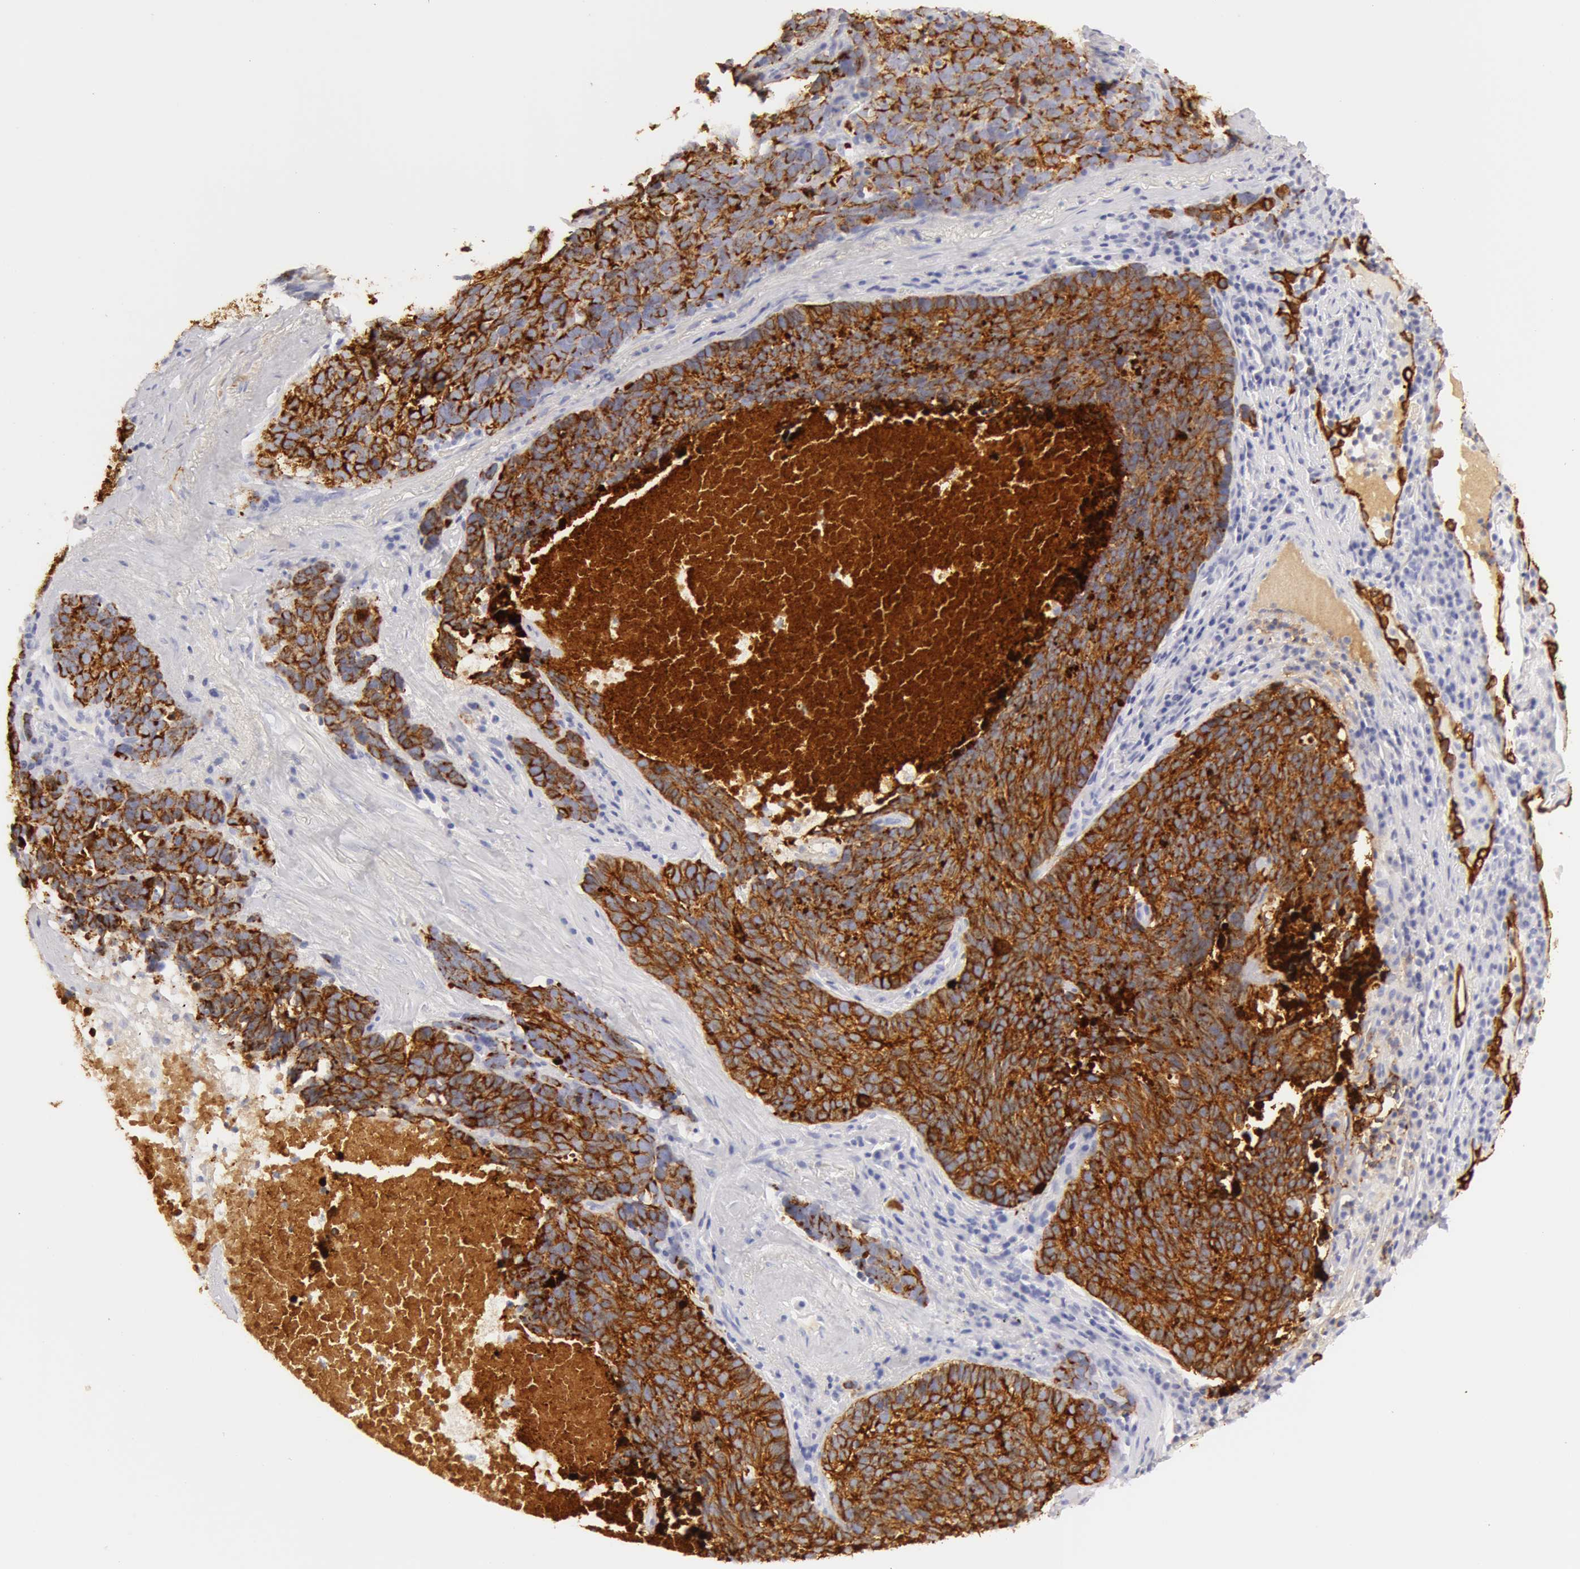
{"staining": {"intensity": "strong", "quantity": ">75%", "location": "cytoplasmic/membranous"}, "tissue": "lung cancer", "cell_type": "Tumor cells", "image_type": "cancer", "snomed": [{"axis": "morphology", "description": "Neoplasm, malignant, NOS"}, {"axis": "topography", "description": "Lung"}], "caption": "Malignant neoplasm (lung) was stained to show a protein in brown. There is high levels of strong cytoplasmic/membranous positivity in approximately >75% of tumor cells. (DAB (3,3'-diaminobenzidine) IHC, brown staining for protein, blue staining for nuclei).", "gene": "KRT8", "patient": {"sex": "female", "age": 75}}